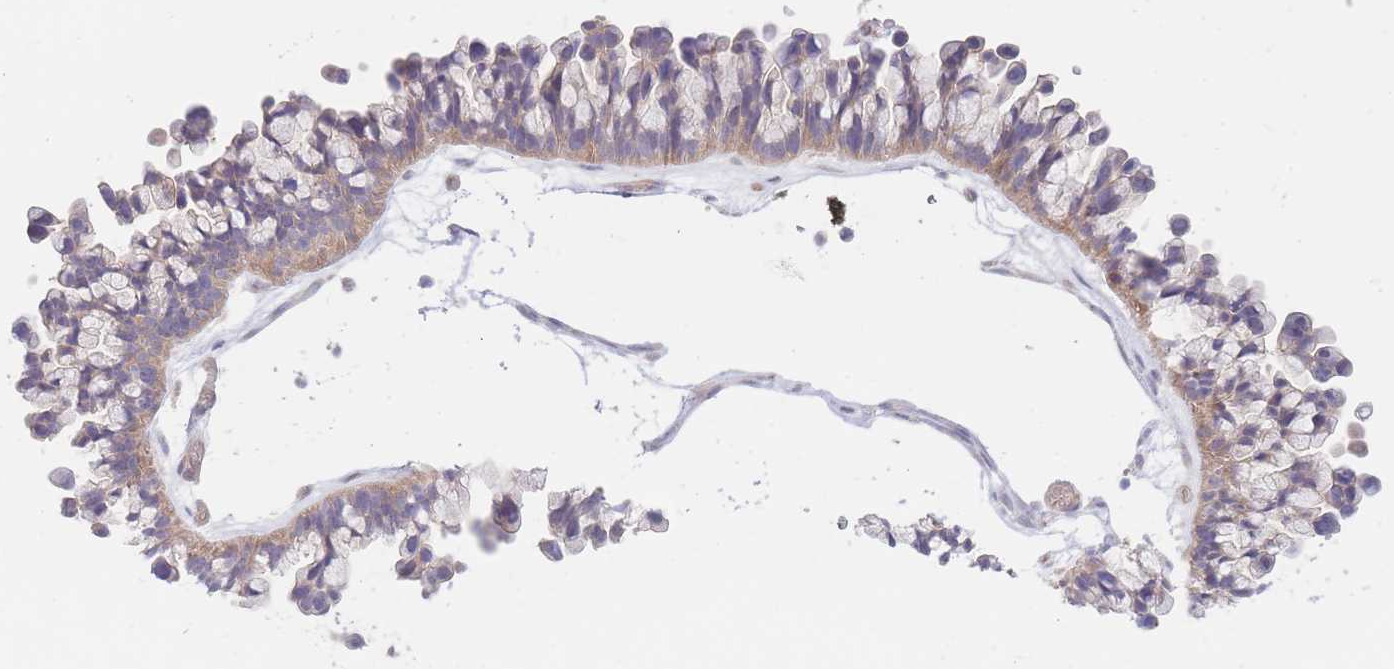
{"staining": {"intensity": "weak", "quantity": "25%-75%", "location": "cytoplasmic/membranous"}, "tissue": "ovarian cancer", "cell_type": "Tumor cells", "image_type": "cancer", "snomed": [{"axis": "morphology", "description": "Cystadenocarcinoma, serous, NOS"}, {"axis": "topography", "description": "Ovary"}], "caption": "DAB (3,3'-diaminobenzidine) immunohistochemical staining of human ovarian serous cystadenocarcinoma displays weak cytoplasmic/membranous protein staining in approximately 25%-75% of tumor cells.", "gene": "ZNF281", "patient": {"sex": "female", "age": 56}}